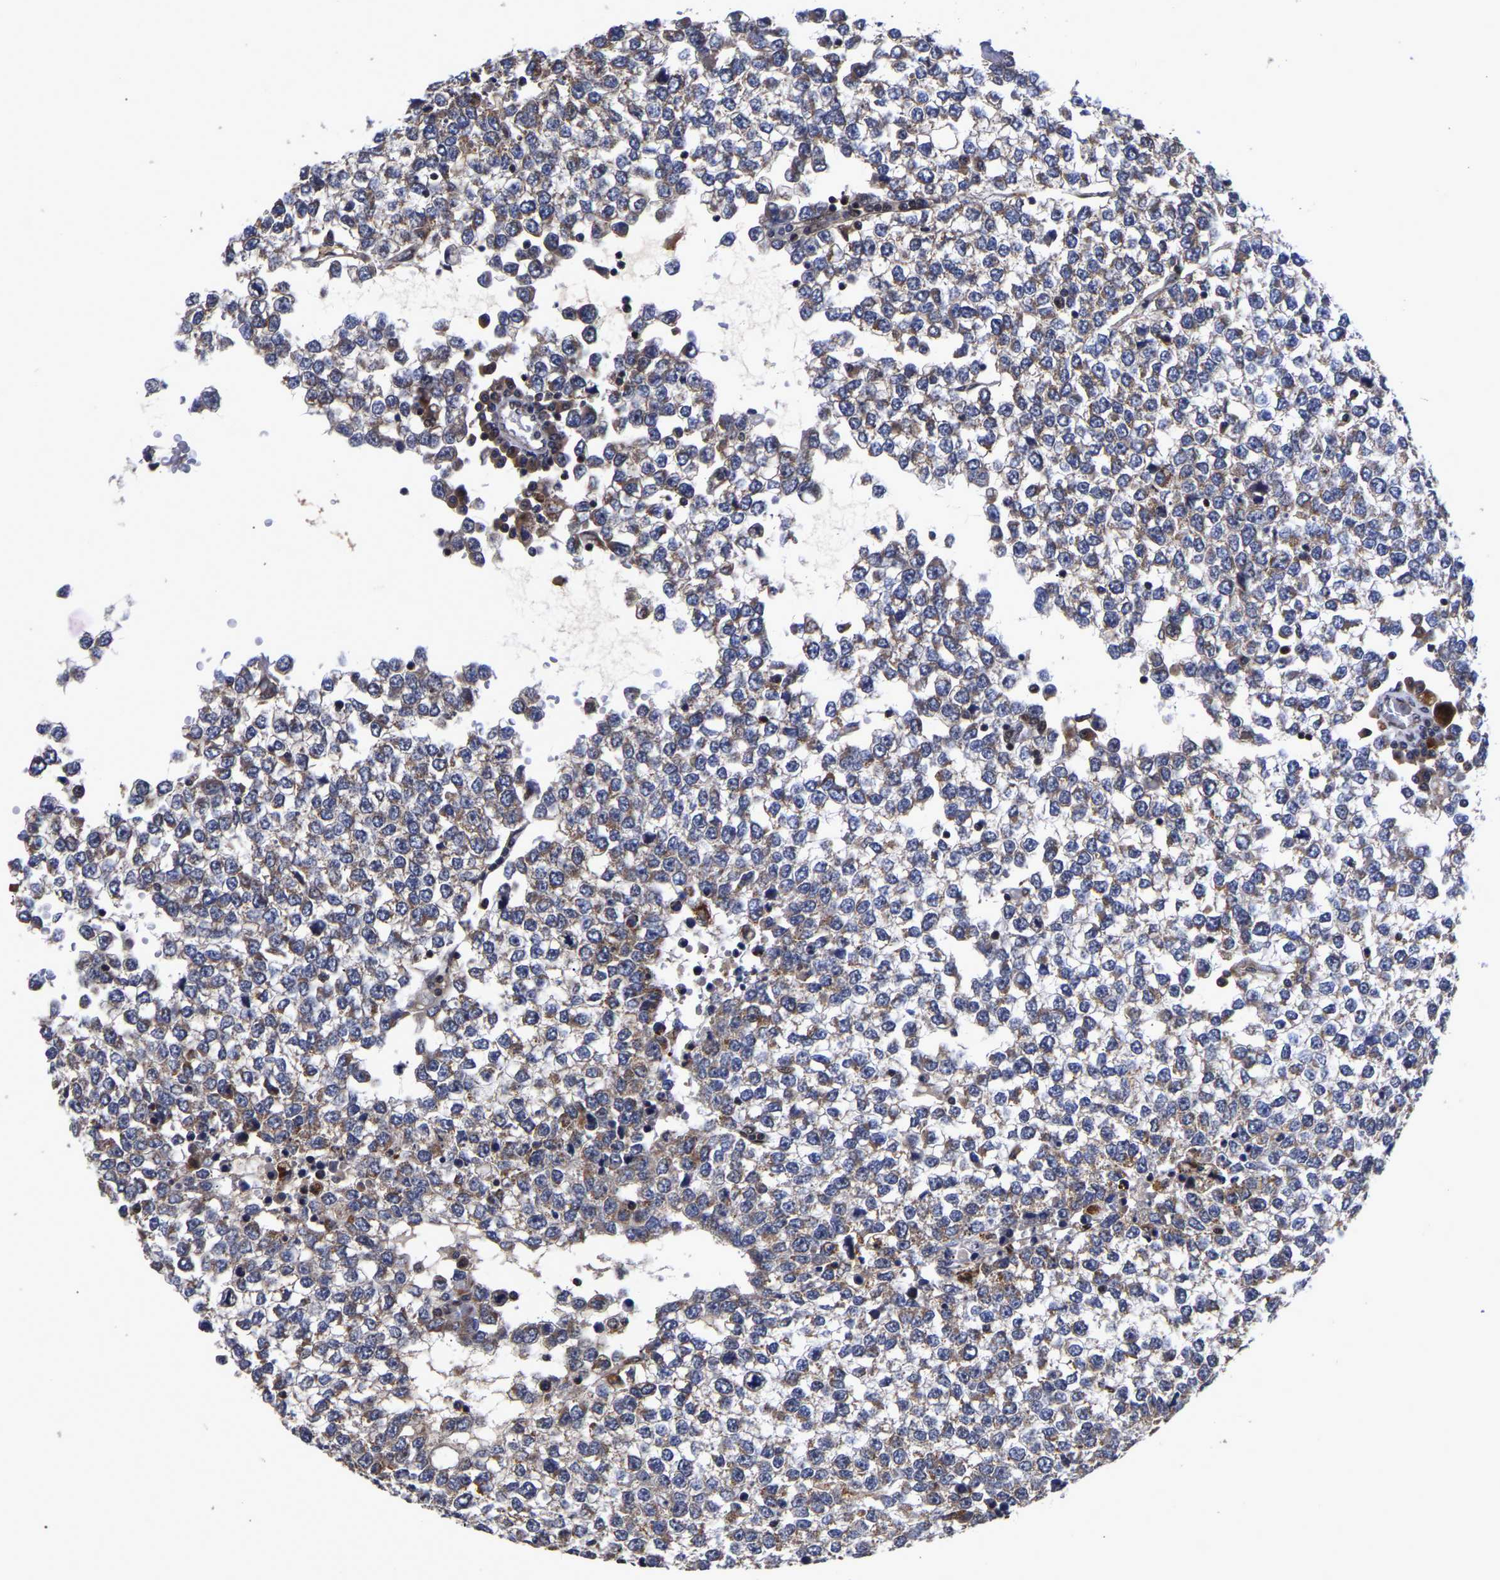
{"staining": {"intensity": "weak", "quantity": "<25%", "location": "cytoplasmic/membranous"}, "tissue": "testis cancer", "cell_type": "Tumor cells", "image_type": "cancer", "snomed": [{"axis": "morphology", "description": "Seminoma, NOS"}, {"axis": "topography", "description": "Testis"}], "caption": "High power microscopy micrograph of an IHC histopathology image of testis seminoma, revealing no significant staining in tumor cells. The staining was performed using DAB (3,3'-diaminobenzidine) to visualize the protein expression in brown, while the nuclei were stained in blue with hematoxylin (Magnification: 20x).", "gene": "JUNB", "patient": {"sex": "male", "age": 65}}